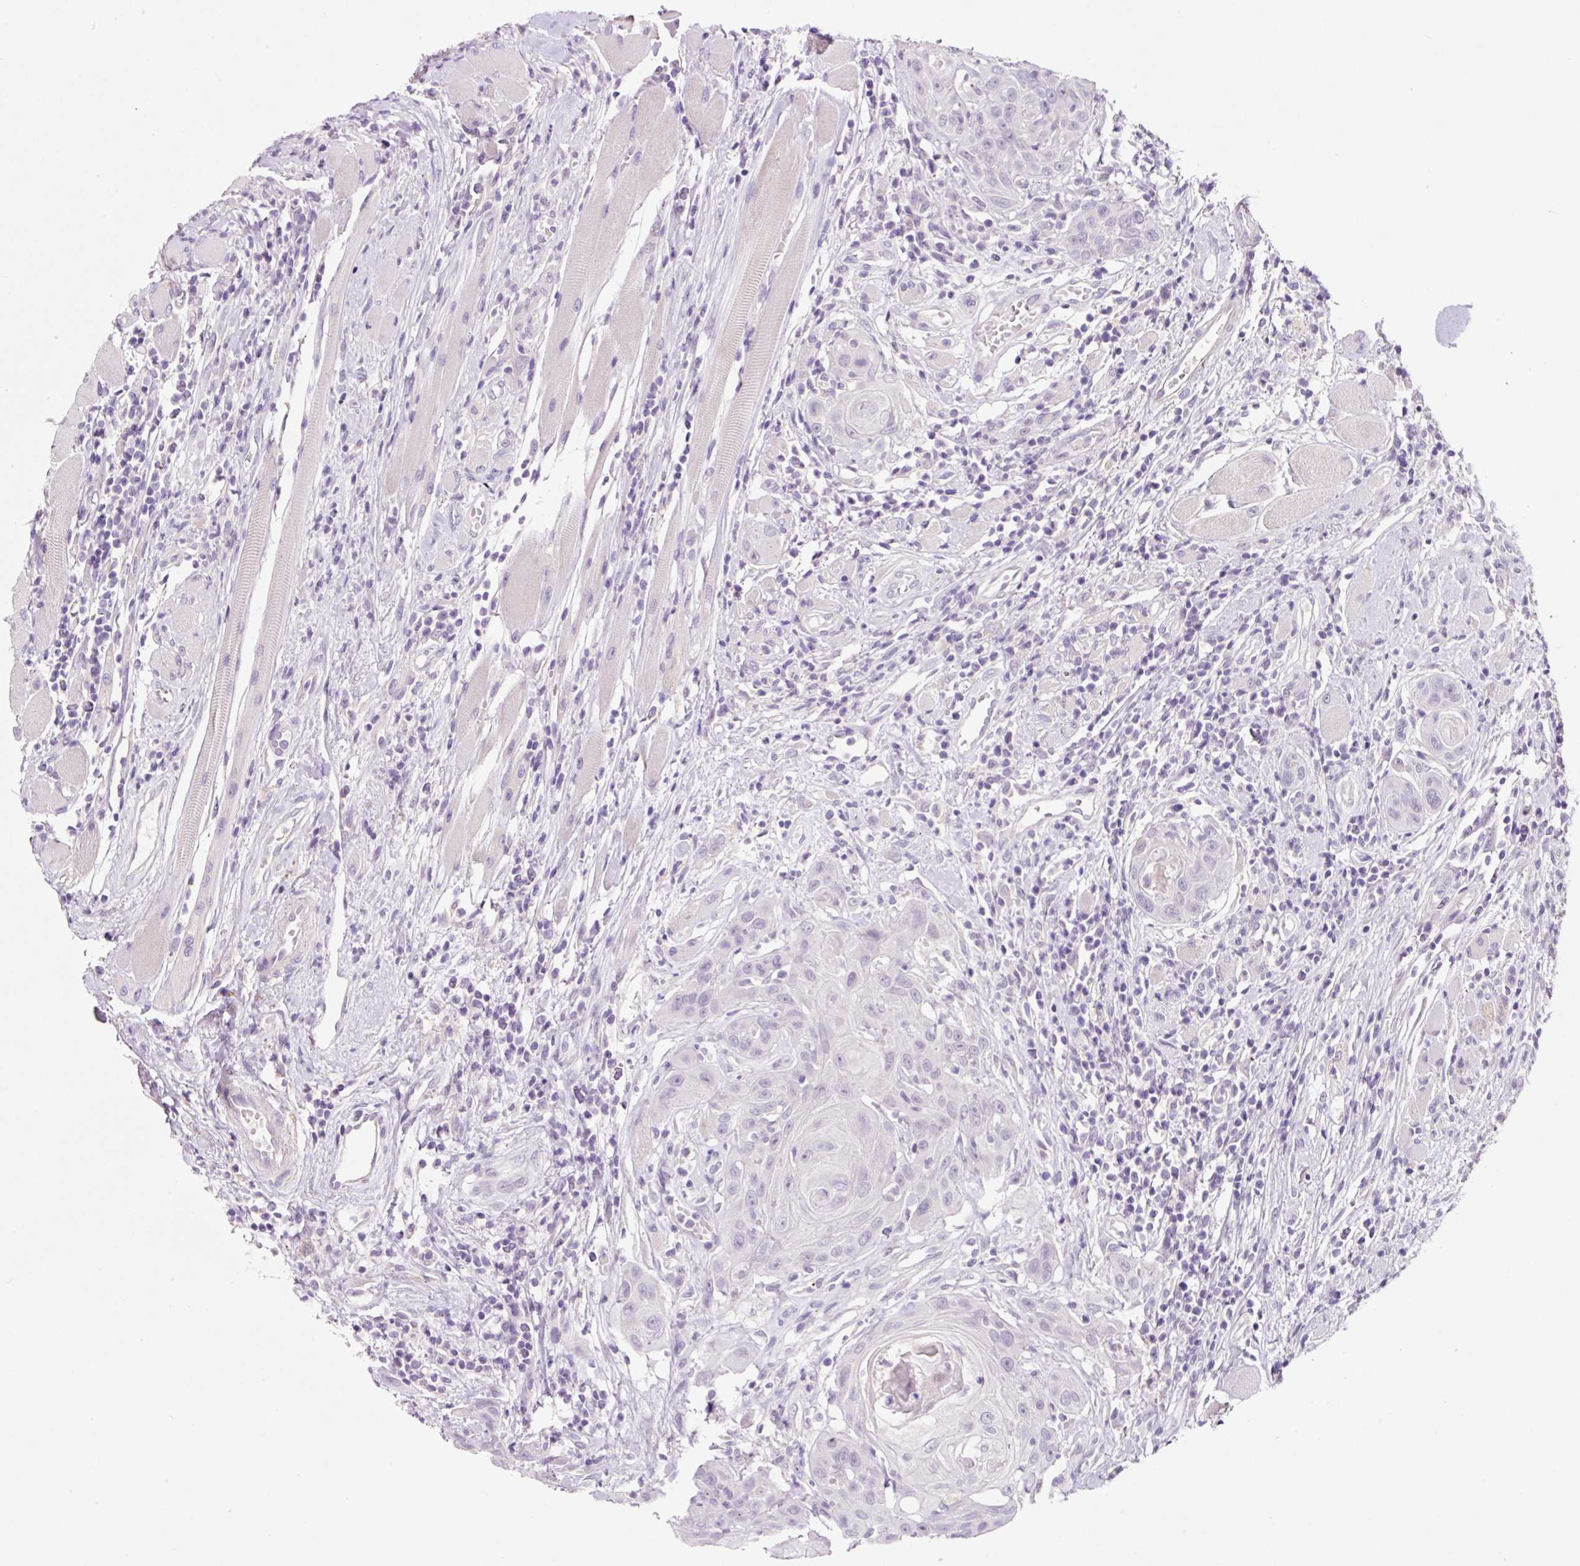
{"staining": {"intensity": "negative", "quantity": "none", "location": "none"}, "tissue": "head and neck cancer", "cell_type": "Tumor cells", "image_type": "cancer", "snomed": [{"axis": "morphology", "description": "Squamous cell carcinoma, NOS"}, {"axis": "topography", "description": "Head-Neck"}], "caption": "DAB (3,3'-diaminobenzidine) immunohistochemical staining of human head and neck squamous cell carcinoma demonstrates no significant expression in tumor cells.", "gene": "SYP", "patient": {"sex": "female", "age": 59}}